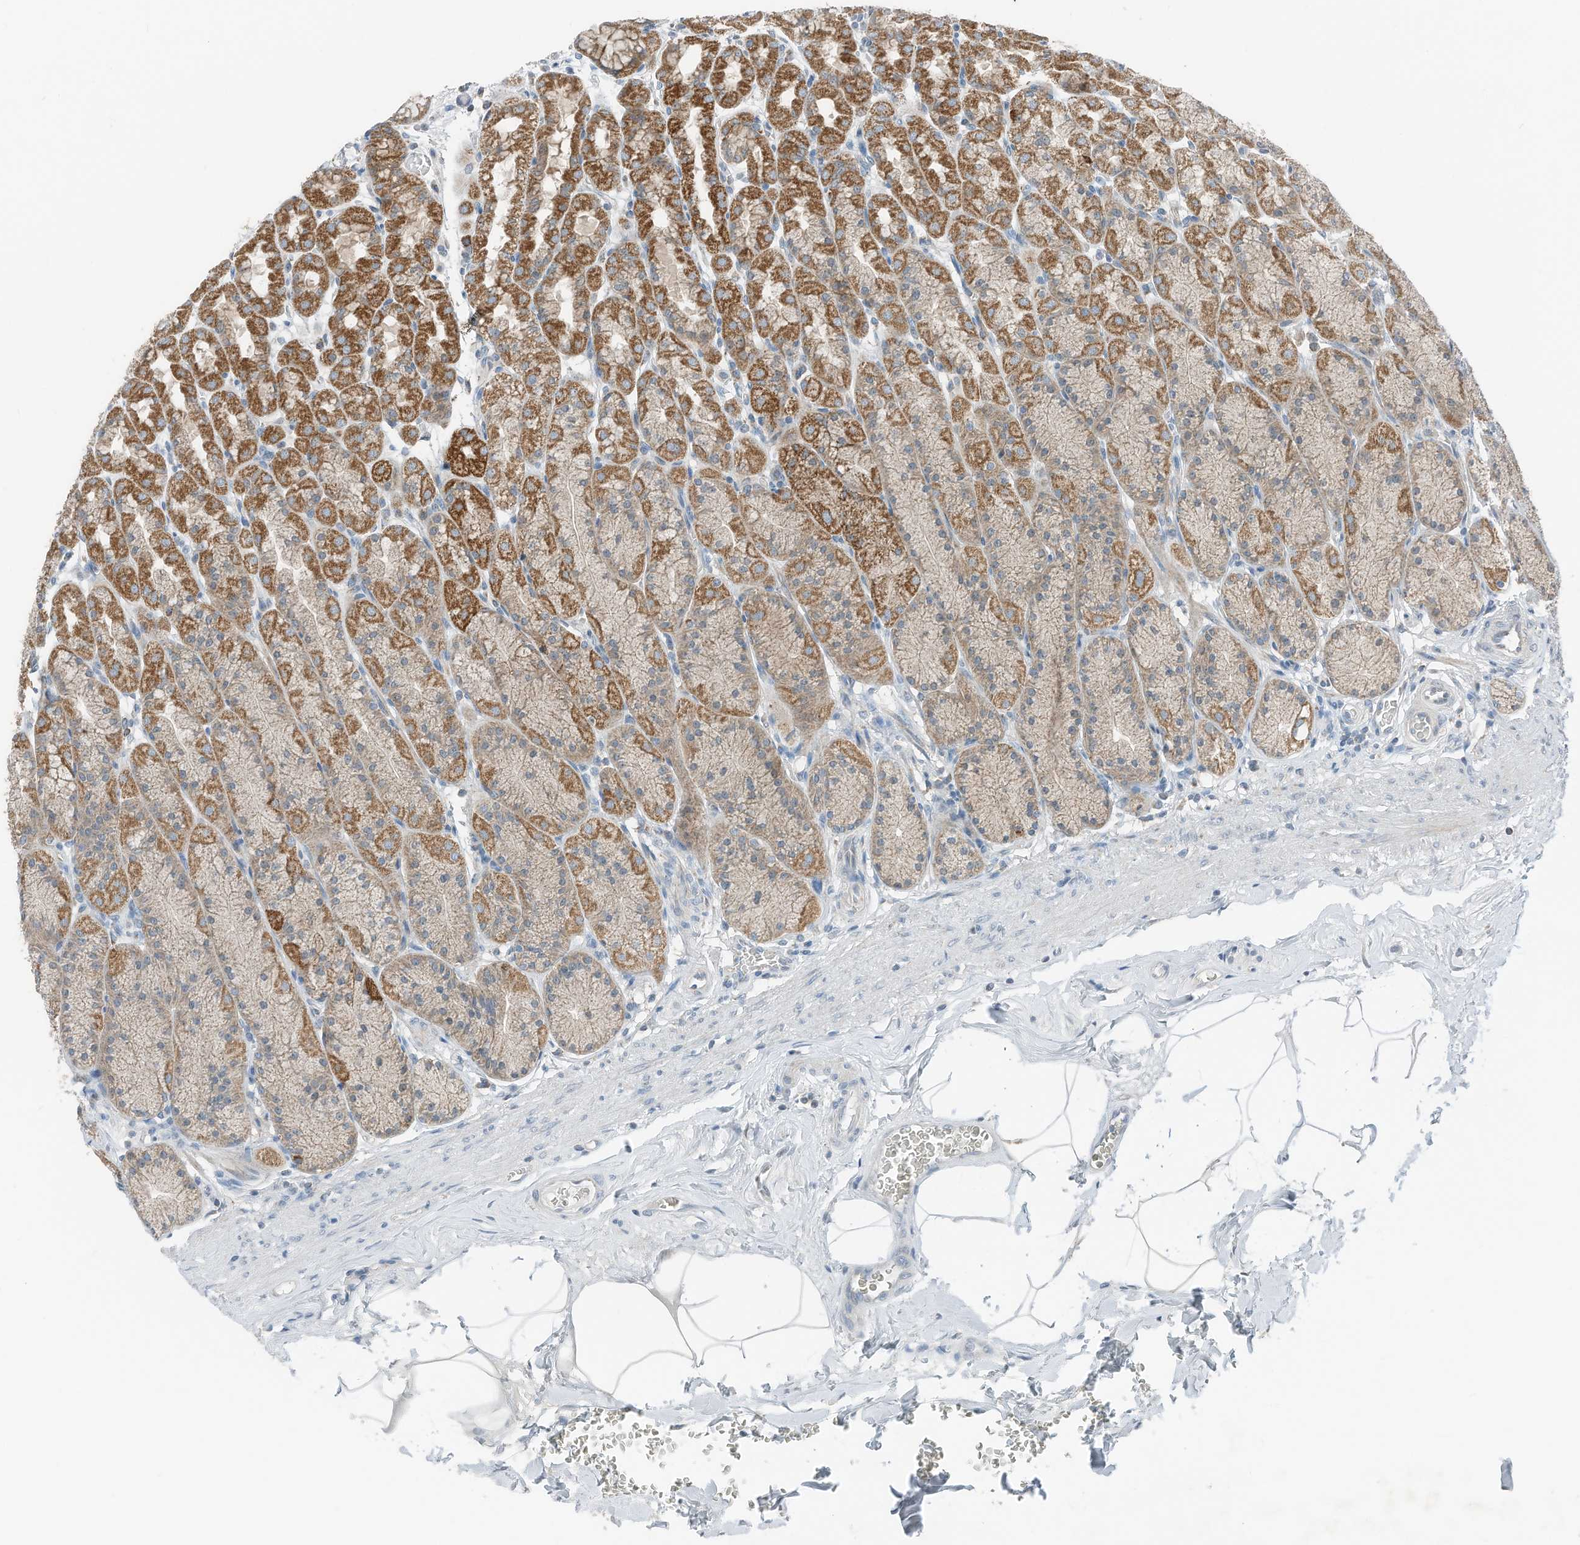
{"staining": {"intensity": "strong", "quantity": "25%-75%", "location": "cytoplasmic/membranous"}, "tissue": "stomach", "cell_type": "Glandular cells", "image_type": "normal", "snomed": [{"axis": "morphology", "description": "Normal tissue, NOS"}, {"axis": "topography", "description": "Stomach"}], "caption": "About 25%-75% of glandular cells in unremarkable stomach demonstrate strong cytoplasmic/membranous protein expression as visualized by brown immunohistochemical staining.", "gene": "RMND1", "patient": {"sex": "male", "age": 42}}